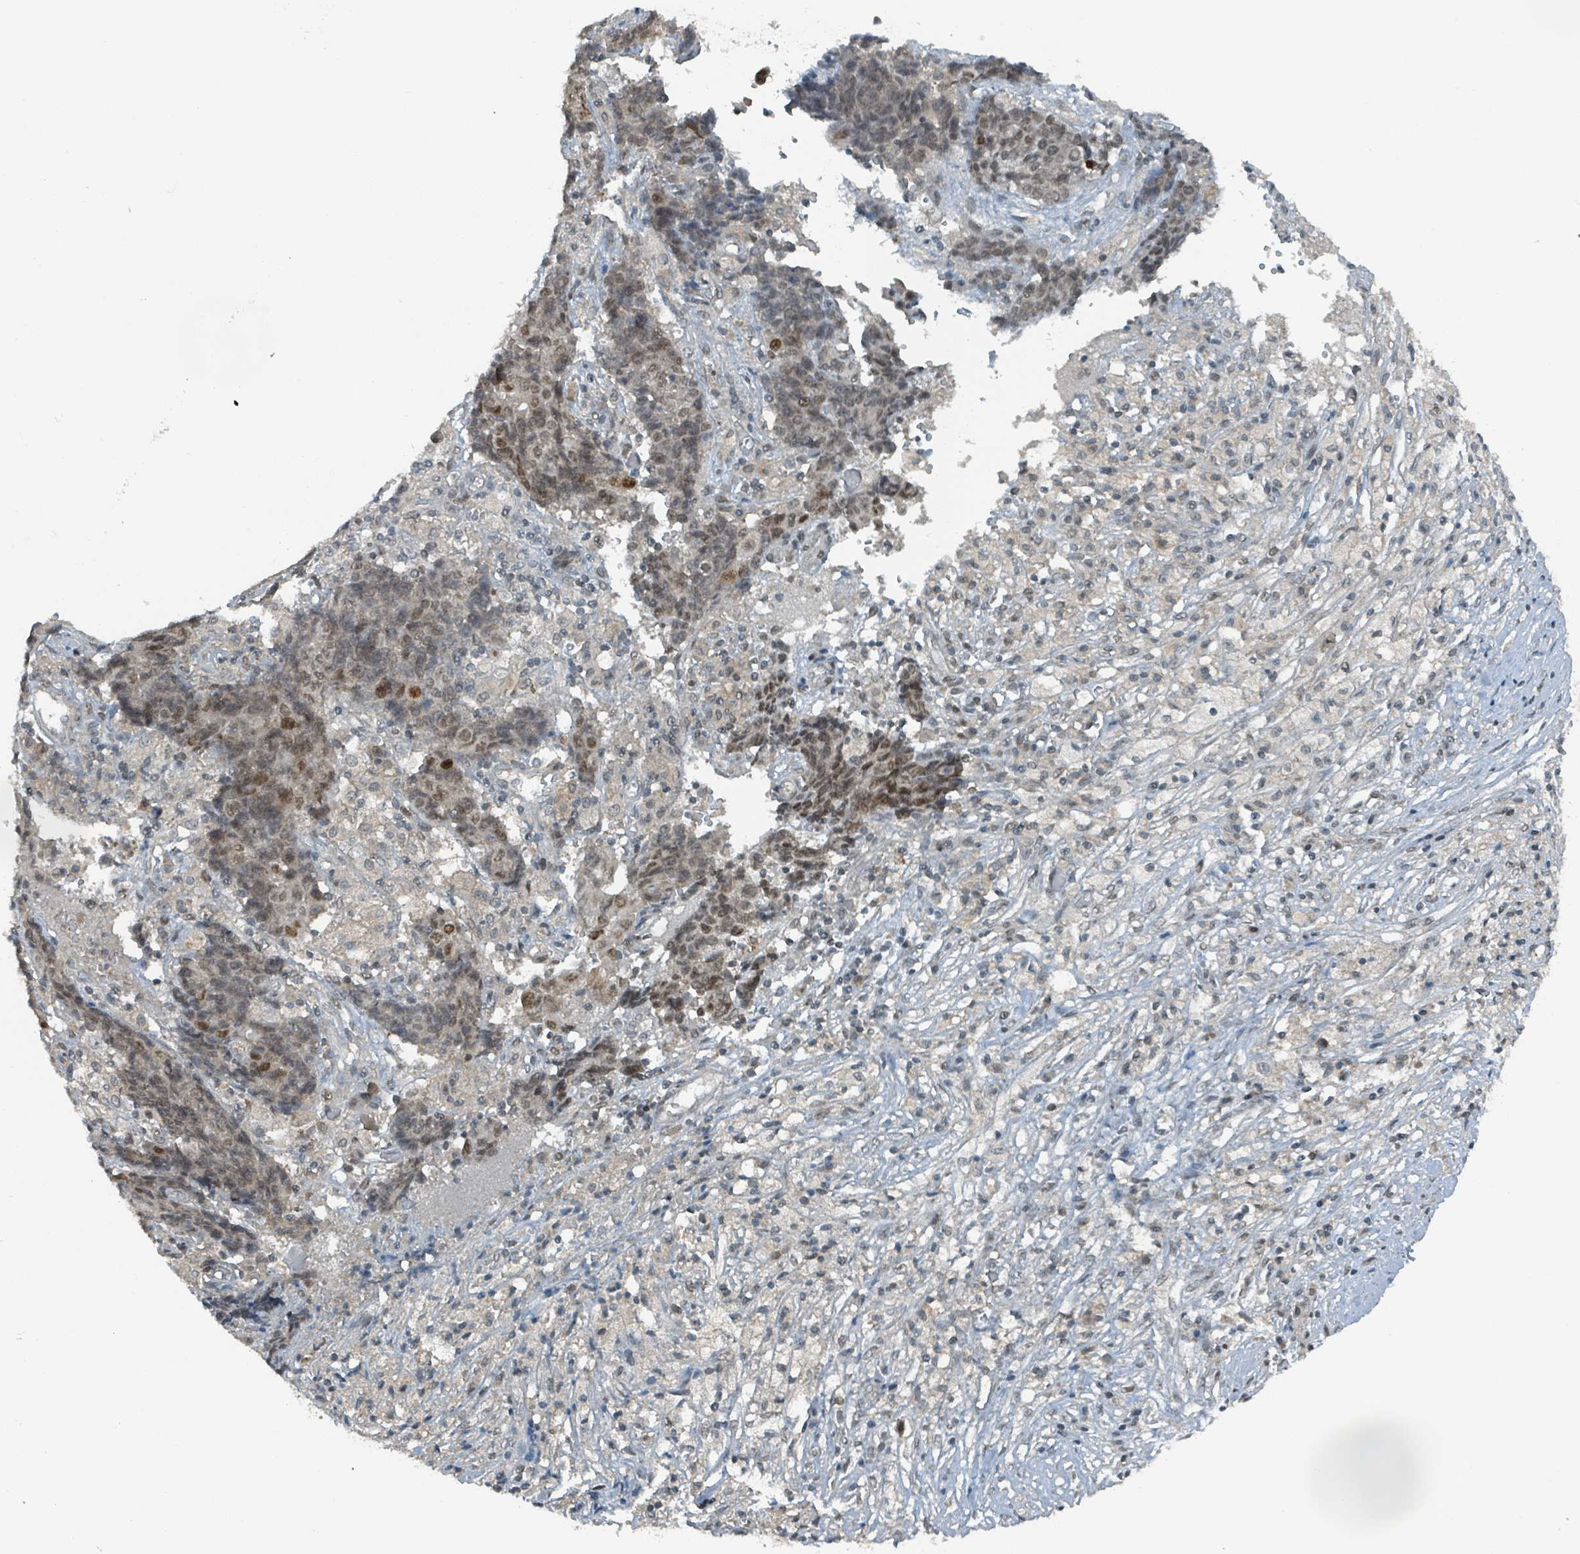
{"staining": {"intensity": "strong", "quantity": "<25%", "location": "nuclear"}, "tissue": "ovarian cancer", "cell_type": "Tumor cells", "image_type": "cancer", "snomed": [{"axis": "morphology", "description": "Carcinoma, endometroid"}, {"axis": "topography", "description": "Ovary"}], "caption": "A high-resolution histopathology image shows immunohistochemistry staining of ovarian cancer, which demonstrates strong nuclear expression in approximately <25% of tumor cells.", "gene": "PHIP", "patient": {"sex": "female", "age": 42}}